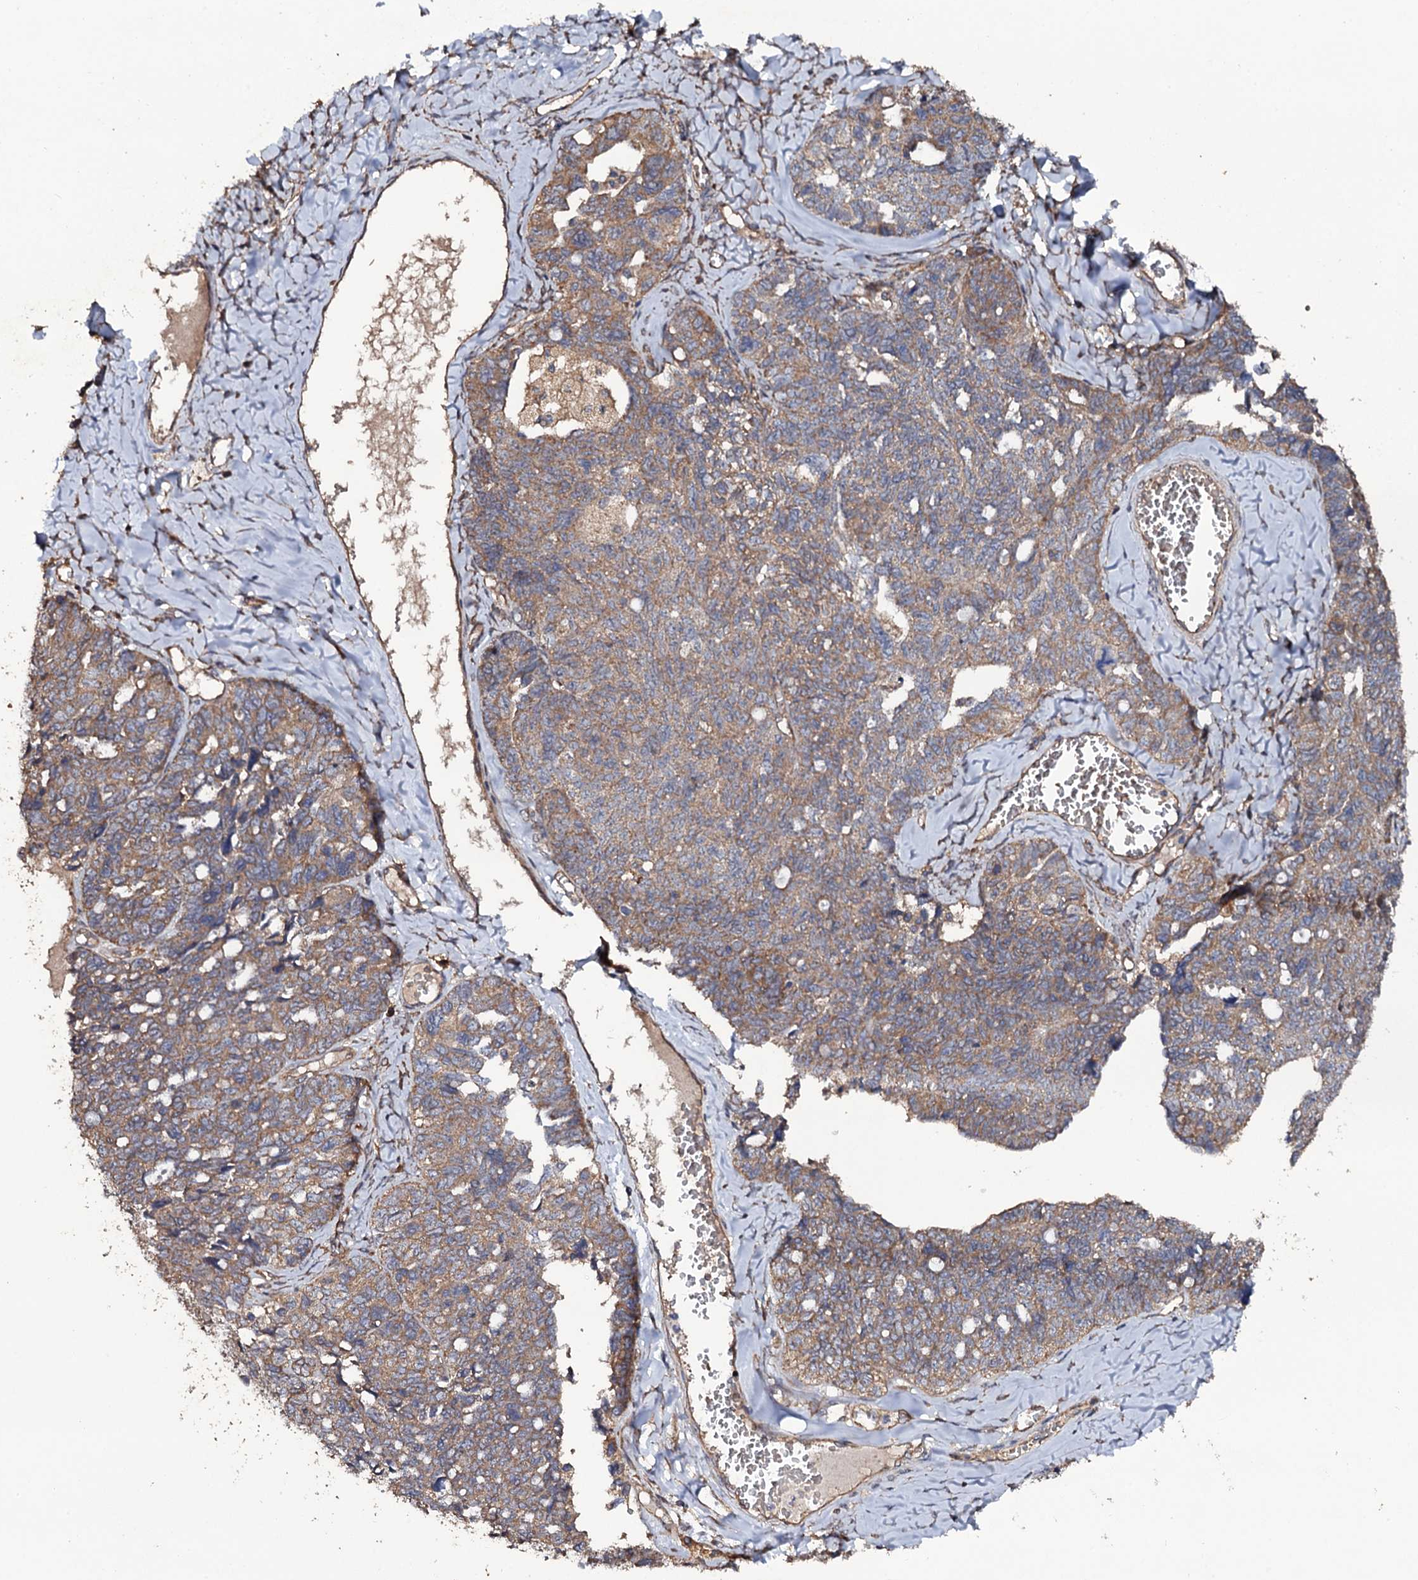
{"staining": {"intensity": "moderate", "quantity": ">75%", "location": "cytoplasmic/membranous"}, "tissue": "ovarian cancer", "cell_type": "Tumor cells", "image_type": "cancer", "snomed": [{"axis": "morphology", "description": "Cystadenocarcinoma, serous, NOS"}, {"axis": "topography", "description": "Ovary"}], "caption": "Protein staining shows moderate cytoplasmic/membranous positivity in about >75% of tumor cells in serous cystadenocarcinoma (ovarian).", "gene": "TTC23", "patient": {"sex": "female", "age": 79}}